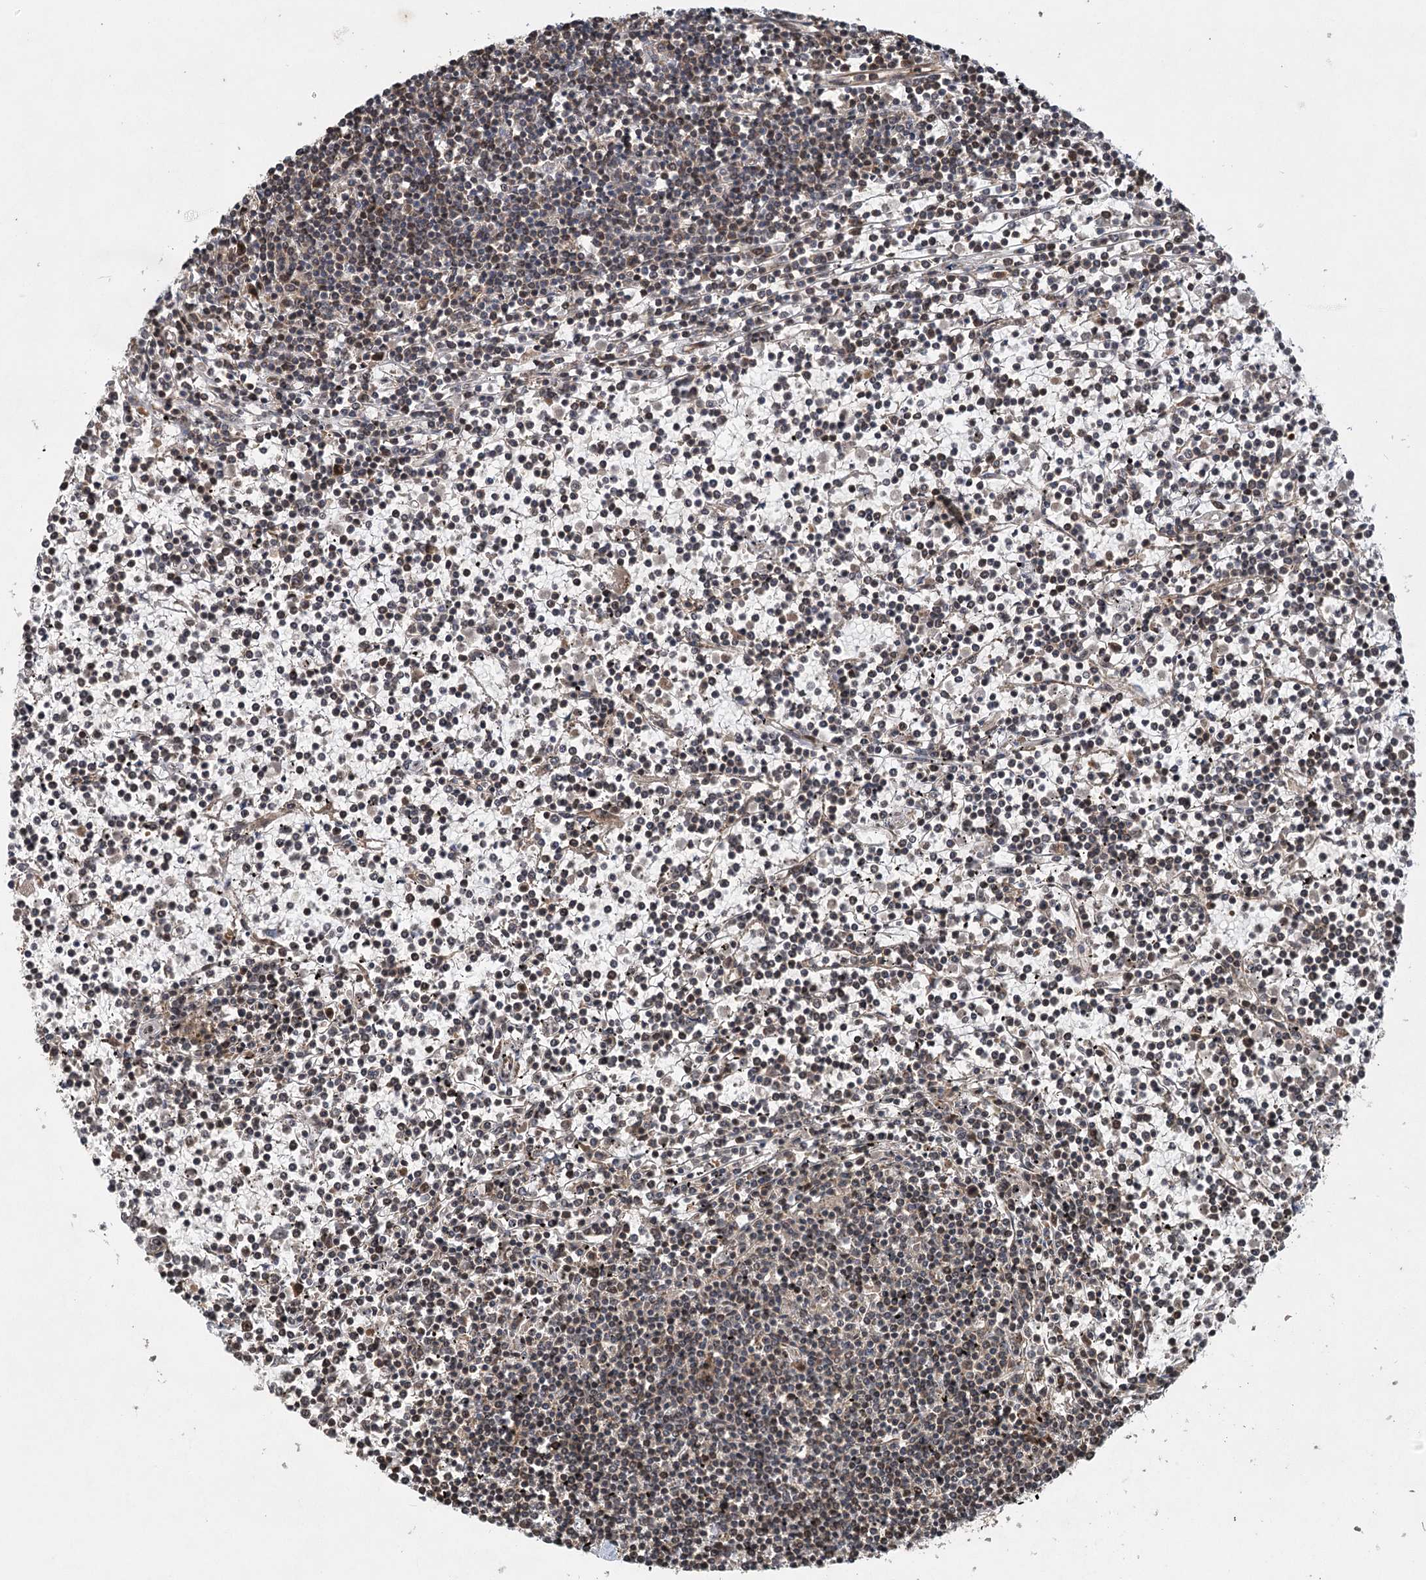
{"staining": {"intensity": "weak", "quantity": "25%-75%", "location": "cytoplasmic/membranous"}, "tissue": "lymphoma", "cell_type": "Tumor cells", "image_type": "cancer", "snomed": [{"axis": "morphology", "description": "Malignant lymphoma, non-Hodgkin's type, Low grade"}, {"axis": "topography", "description": "Spleen"}], "caption": "Protein expression analysis of human low-grade malignant lymphoma, non-Hodgkin's type reveals weak cytoplasmic/membranous positivity in about 25%-75% of tumor cells.", "gene": "INSIG2", "patient": {"sex": "female", "age": 19}}